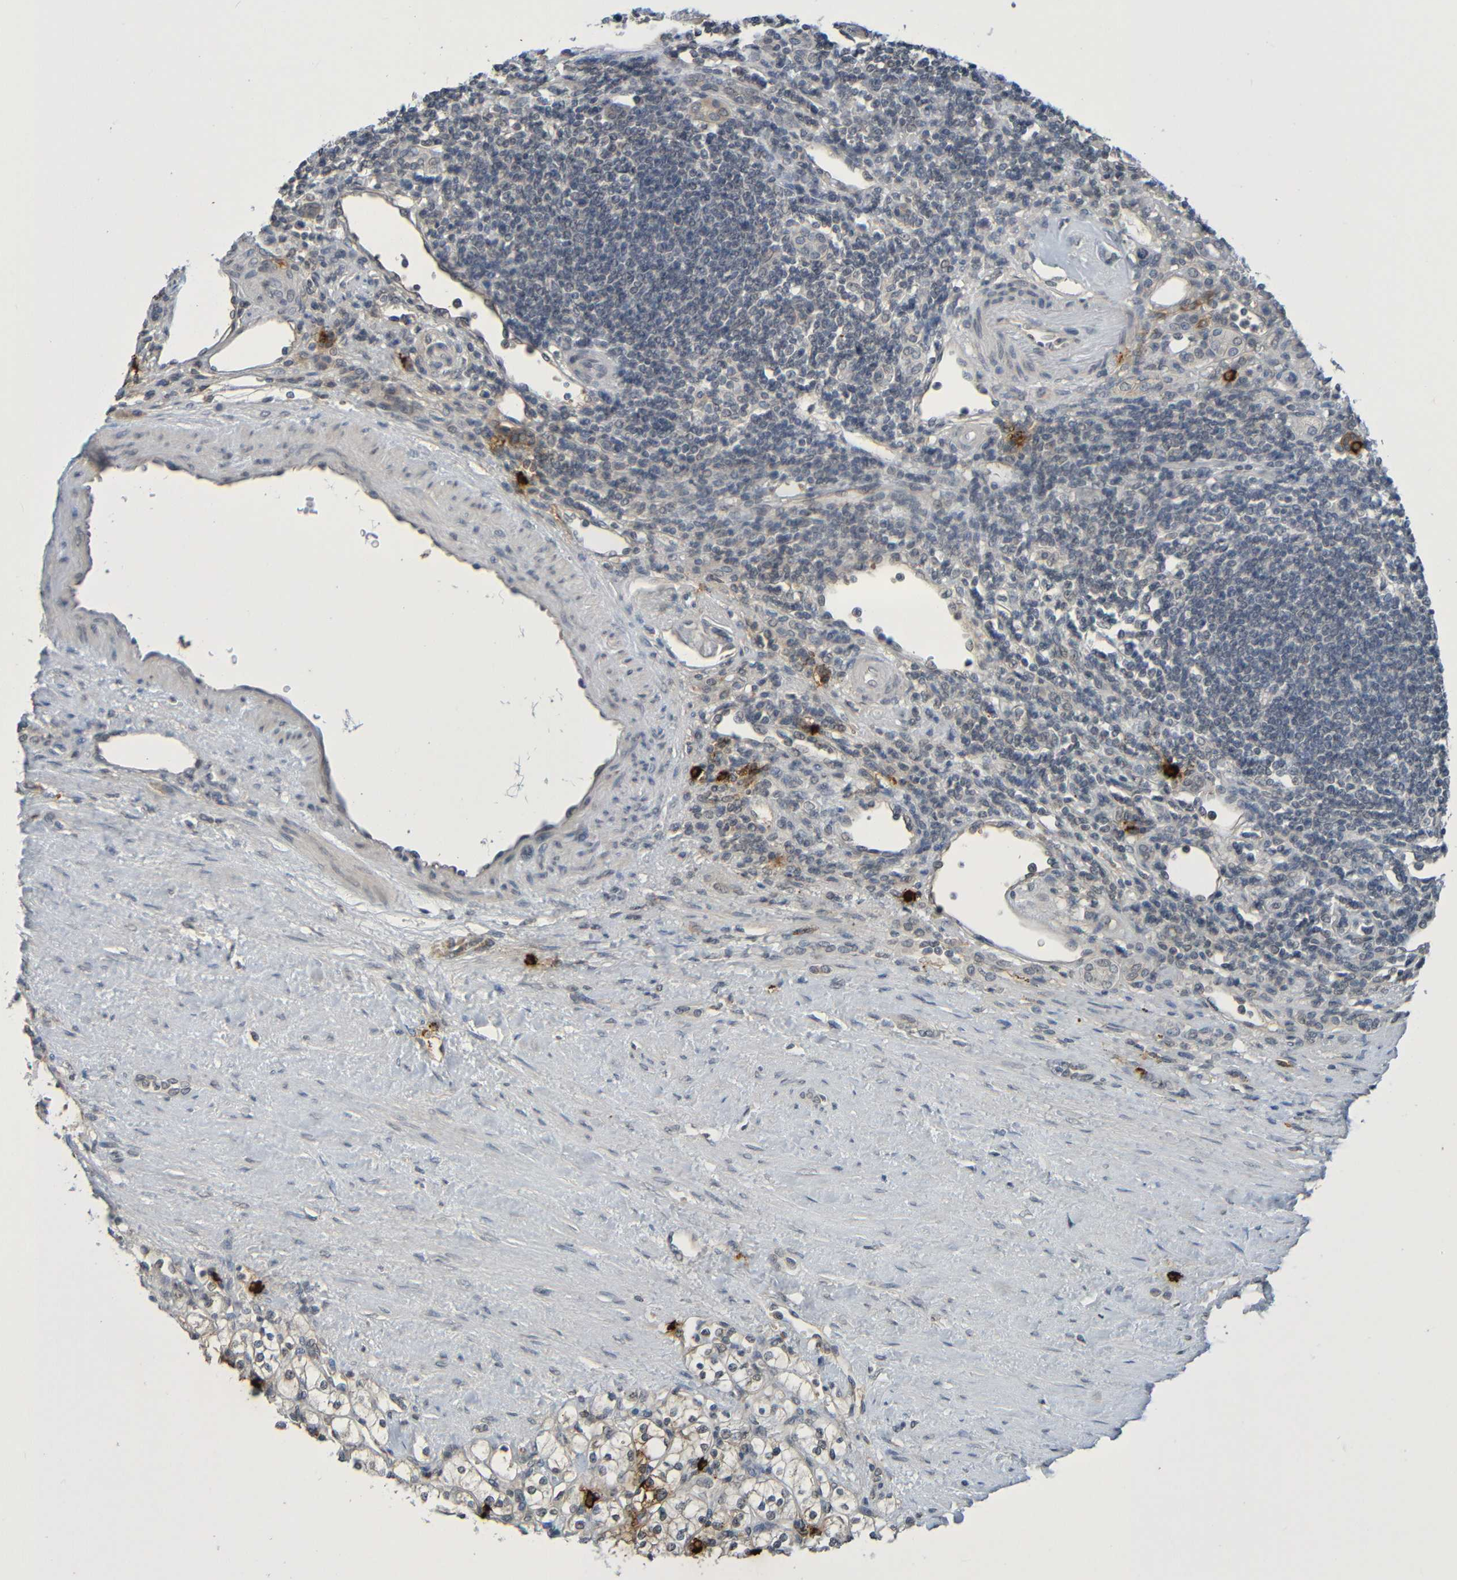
{"staining": {"intensity": "negative", "quantity": "none", "location": "none"}, "tissue": "renal cancer", "cell_type": "Tumor cells", "image_type": "cancer", "snomed": [{"axis": "morphology", "description": "Normal tissue, NOS"}, {"axis": "morphology", "description": "Adenocarcinoma, NOS"}, {"axis": "topography", "description": "Kidney"}], "caption": "Renal cancer was stained to show a protein in brown. There is no significant expression in tumor cells.", "gene": "C3AR1", "patient": {"sex": "female", "age": 55}}